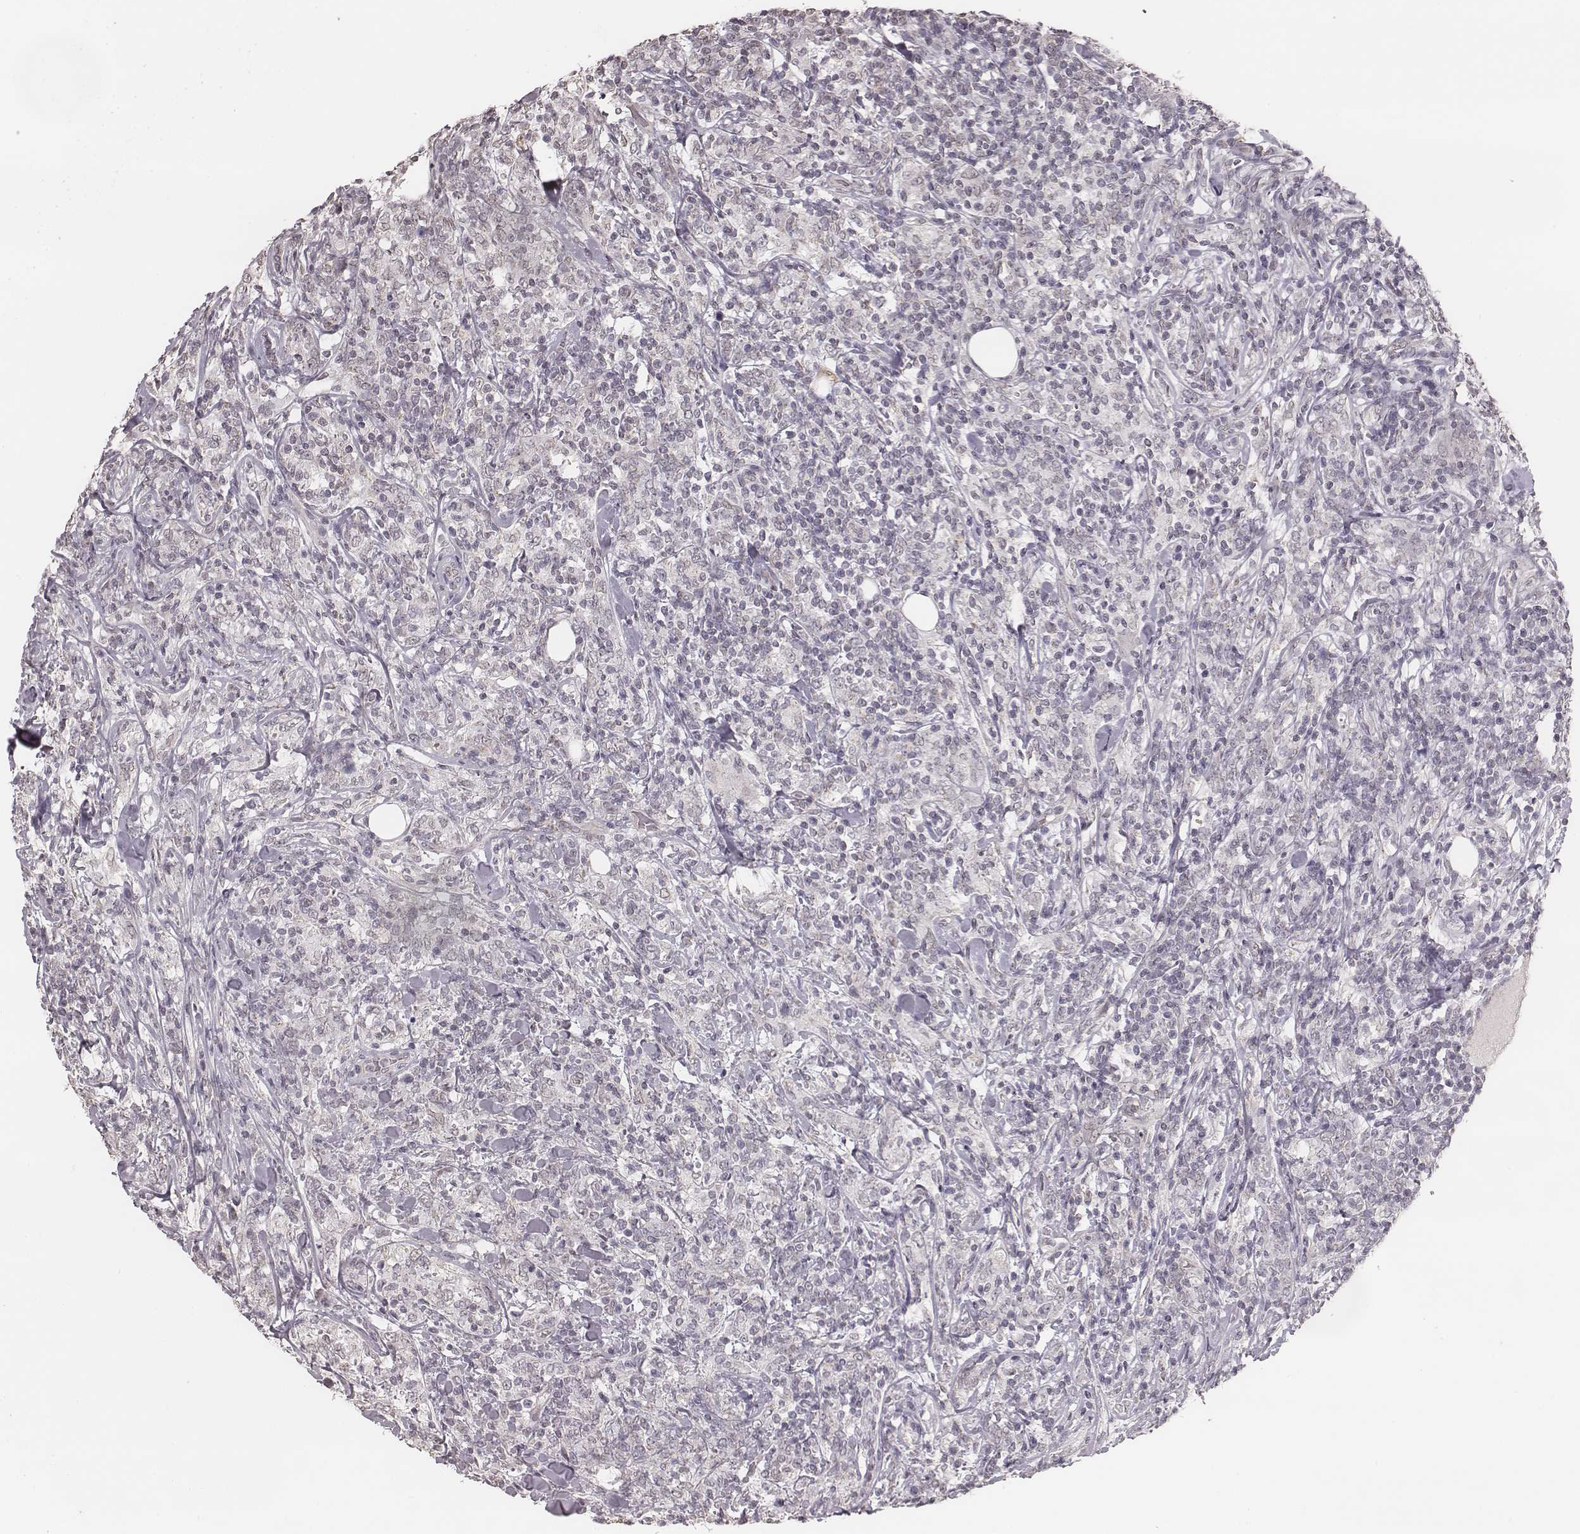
{"staining": {"intensity": "negative", "quantity": "none", "location": "none"}, "tissue": "lymphoma", "cell_type": "Tumor cells", "image_type": "cancer", "snomed": [{"axis": "morphology", "description": "Malignant lymphoma, non-Hodgkin's type, High grade"}, {"axis": "topography", "description": "Lymph node"}], "caption": "Immunohistochemistry of malignant lymphoma, non-Hodgkin's type (high-grade) shows no positivity in tumor cells. Brightfield microscopy of immunohistochemistry stained with DAB (brown) and hematoxylin (blue), captured at high magnification.", "gene": "SLC7A4", "patient": {"sex": "female", "age": 84}}